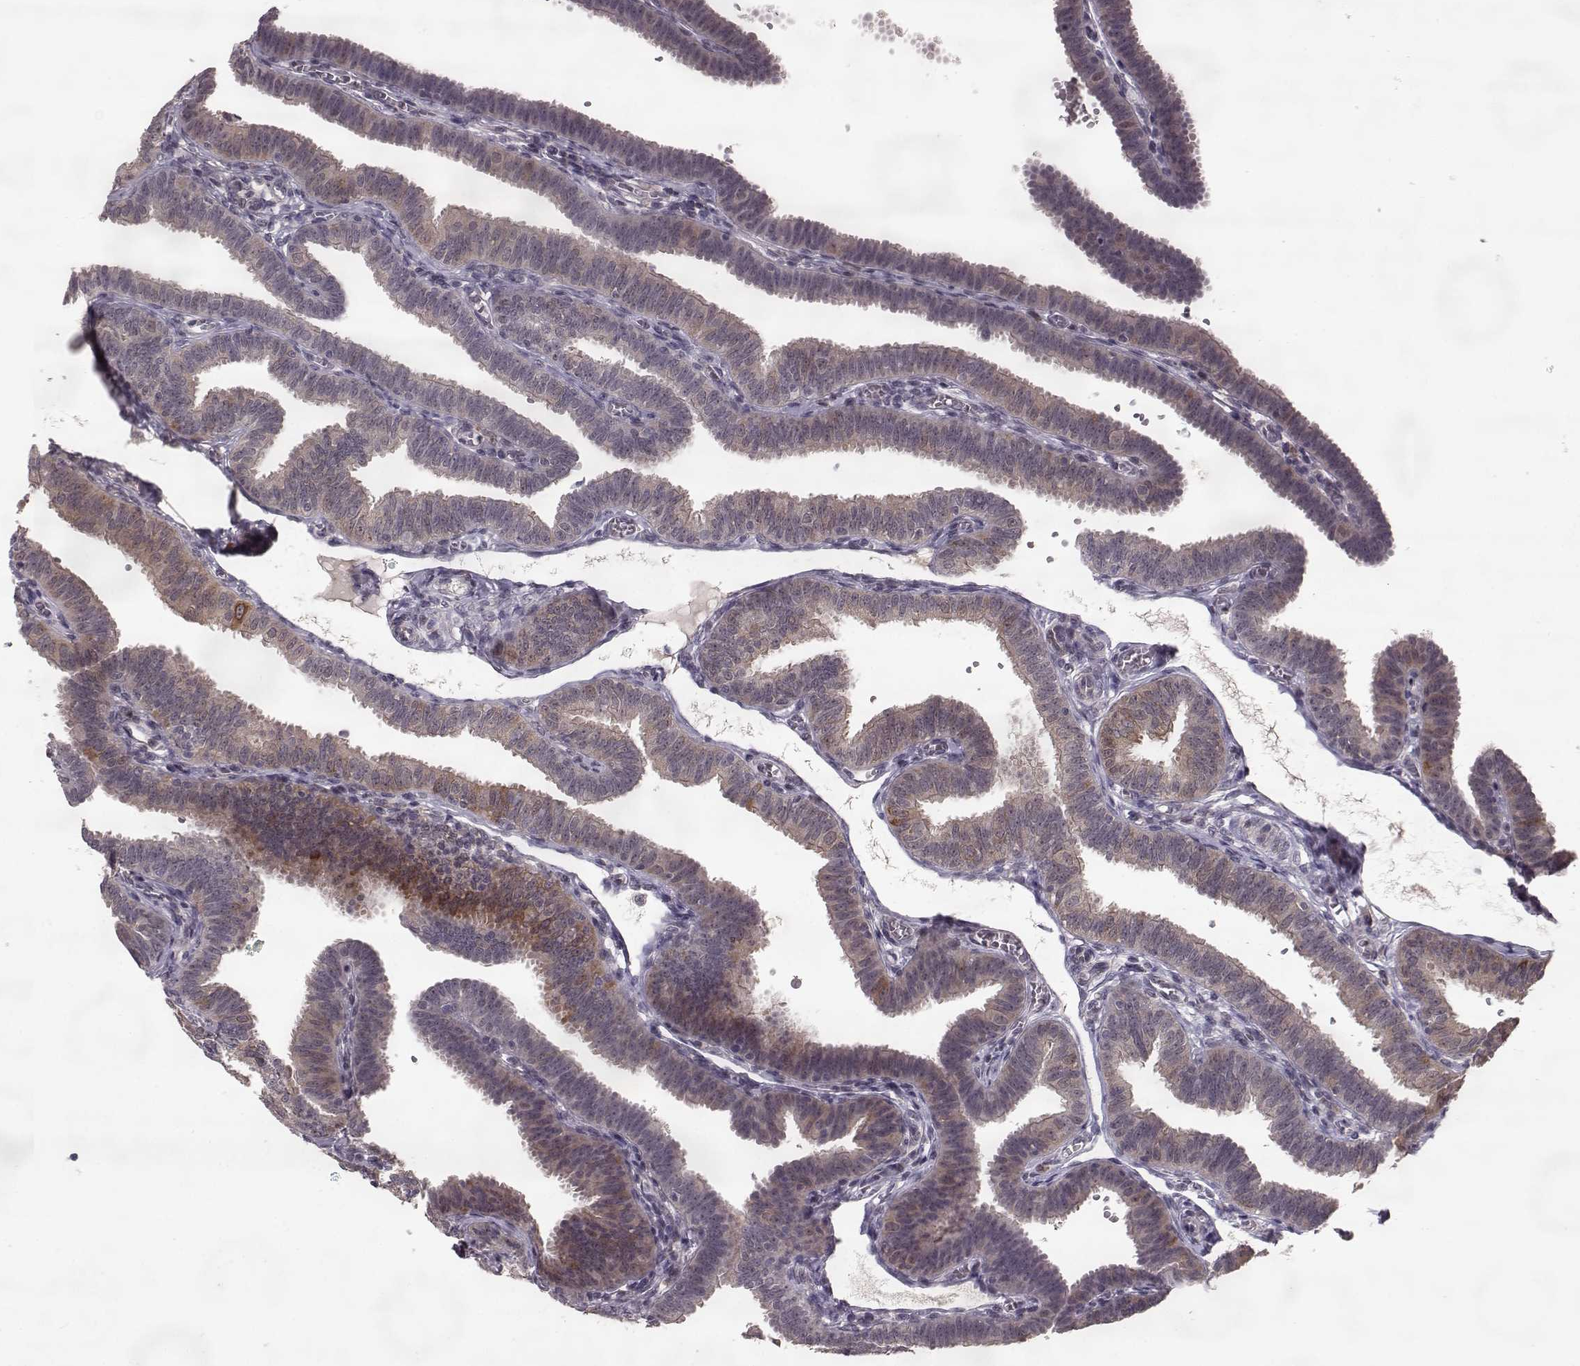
{"staining": {"intensity": "weak", "quantity": ">75%", "location": "cytoplasmic/membranous"}, "tissue": "fallopian tube", "cell_type": "Glandular cells", "image_type": "normal", "snomed": [{"axis": "morphology", "description": "Normal tissue, NOS"}, {"axis": "topography", "description": "Fallopian tube"}], "caption": "Protein staining exhibits weak cytoplasmic/membranous staining in about >75% of glandular cells in normal fallopian tube.", "gene": "ELOVL5", "patient": {"sex": "female", "age": 25}}